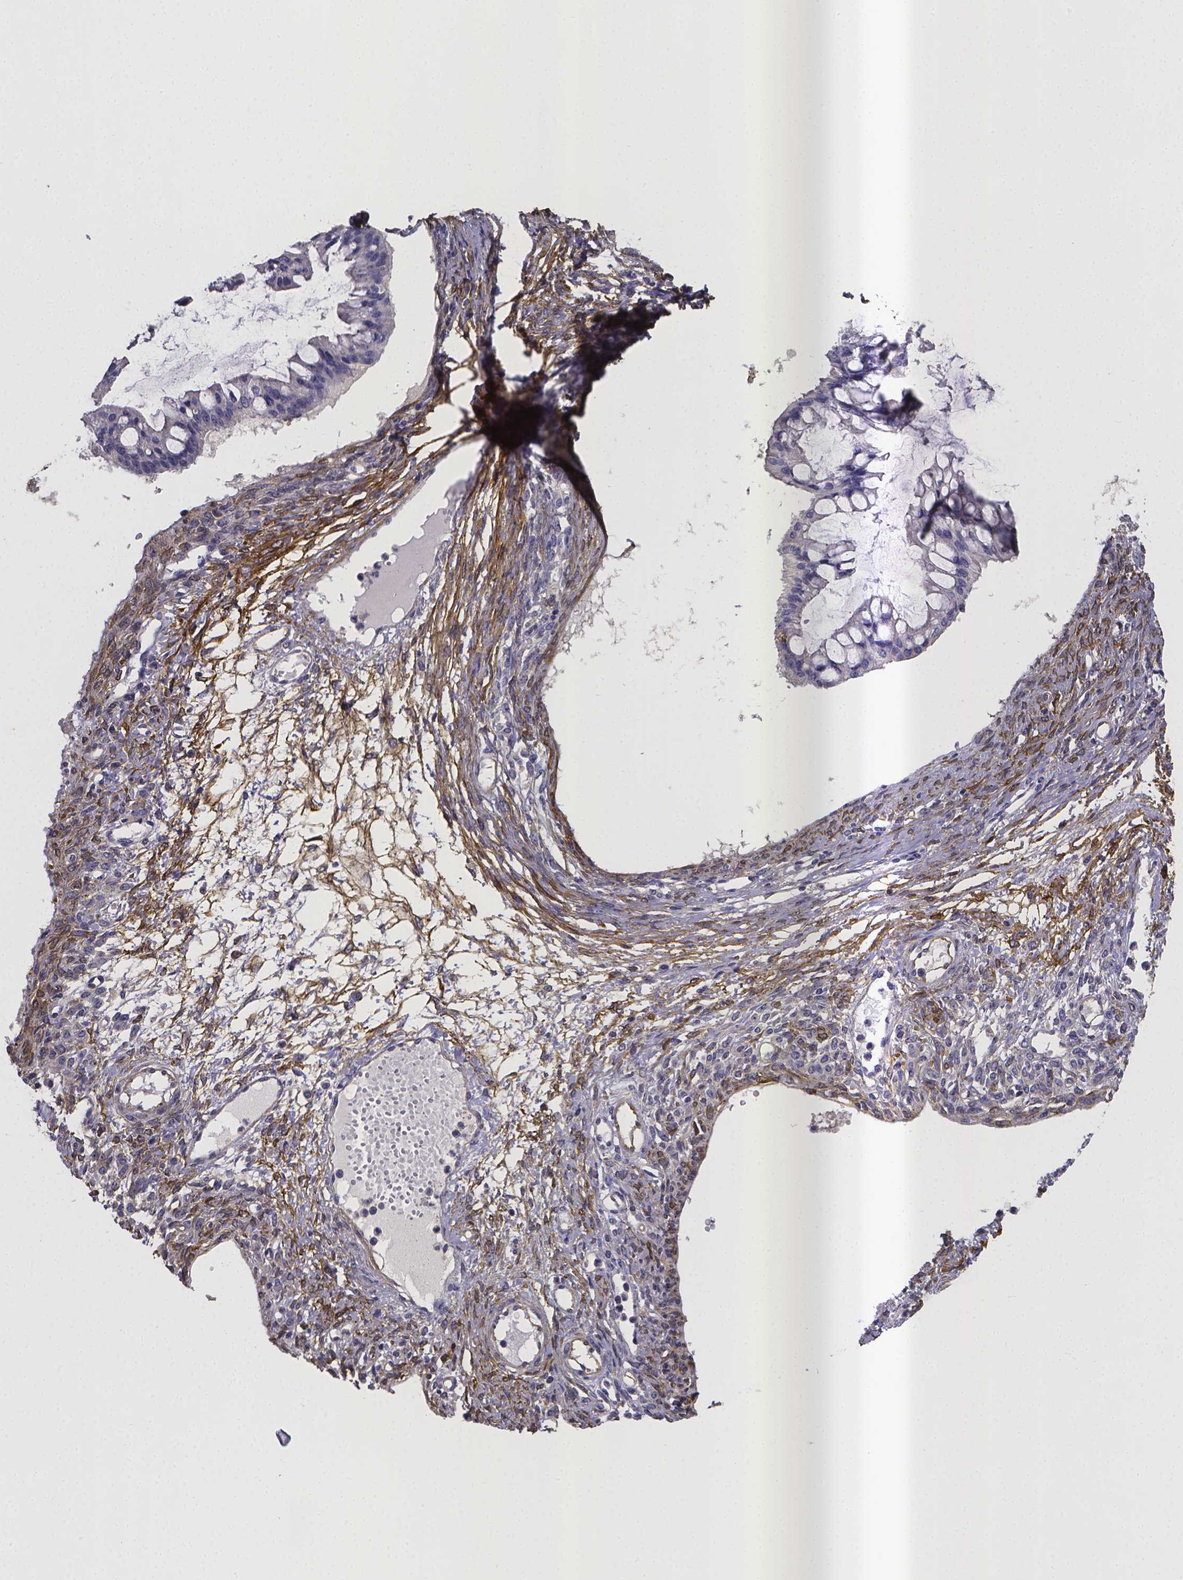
{"staining": {"intensity": "negative", "quantity": "none", "location": "none"}, "tissue": "ovarian cancer", "cell_type": "Tumor cells", "image_type": "cancer", "snomed": [{"axis": "morphology", "description": "Cystadenocarcinoma, mucinous, NOS"}, {"axis": "topography", "description": "Ovary"}], "caption": "A histopathology image of human ovarian cancer is negative for staining in tumor cells.", "gene": "RERG", "patient": {"sex": "female", "age": 73}}